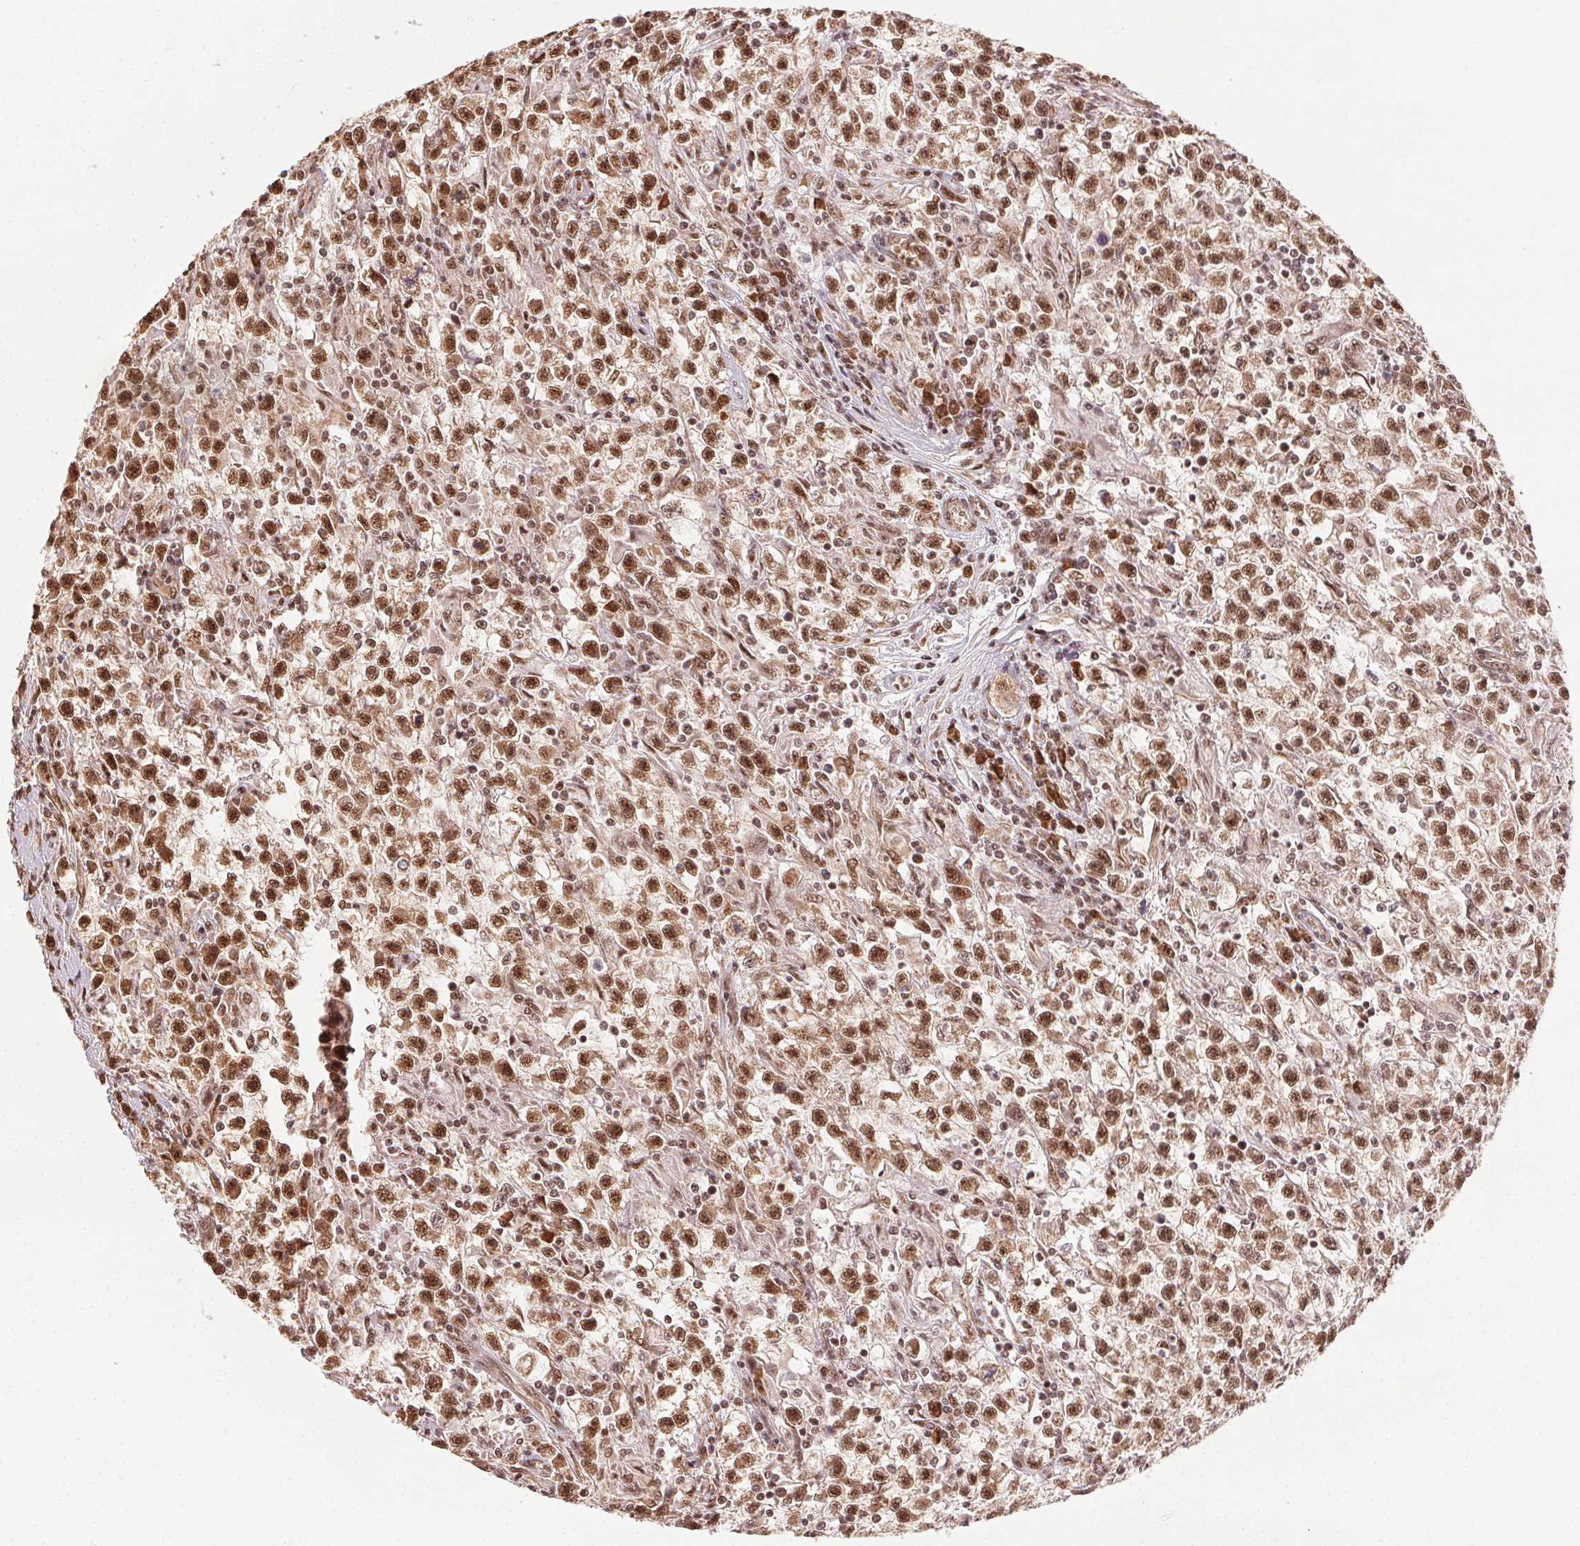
{"staining": {"intensity": "moderate", "quantity": ">75%", "location": "nuclear"}, "tissue": "testis cancer", "cell_type": "Tumor cells", "image_type": "cancer", "snomed": [{"axis": "morphology", "description": "Seminoma, NOS"}, {"axis": "topography", "description": "Testis"}], "caption": "High-magnification brightfield microscopy of testis cancer stained with DAB (3,3'-diaminobenzidine) (brown) and counterstained with hematoxylin (blue). tumor cells exhibit moderate nuclear positivity is appreciated in approximately>75% of cells.", "gene": "TREML4", "patient": {"sex": "male", "age": 31}}